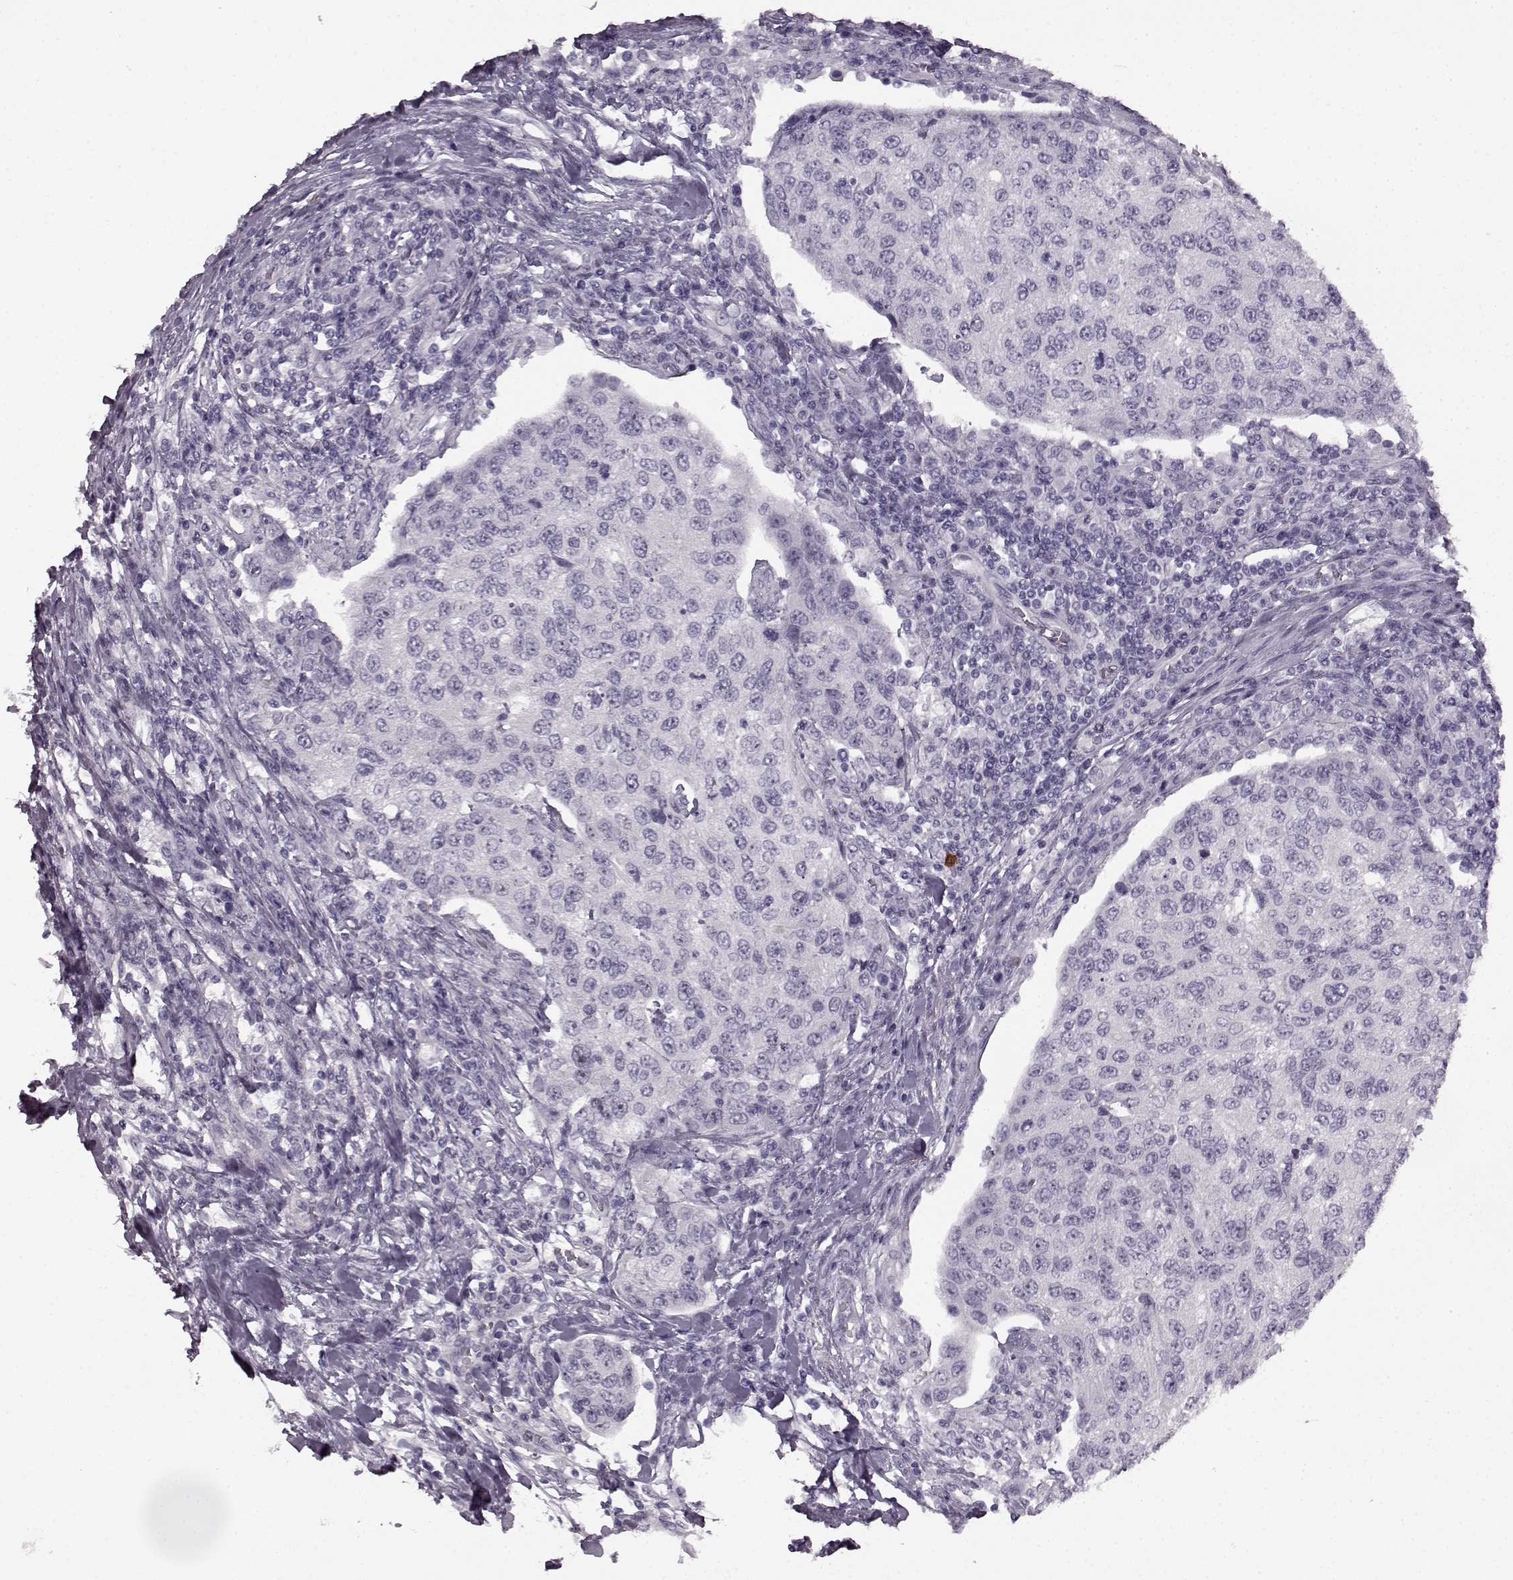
{"staining": {"intensity": "negative", "quantity": "none", "location": "none"}, "tissue": "urothelial cancer", "cell_type": "Tumor cells", "image_type": "cancer", "snomed": [{"axis": "morphology", "description": "Urothelial carcinoma, High grade"}, {"axis": "topography", "description": "Urinary bladder"}], "caption": "Immunohistochemistry photomicrograph of neoplastic tissue: urothelial cancer stained with DAB (3,3'-diaminobenzidine) reveals no significant protein positivity in tumor cells.", "gene": "PRPH2", "patient": {"sex": "female", "age": 78}}